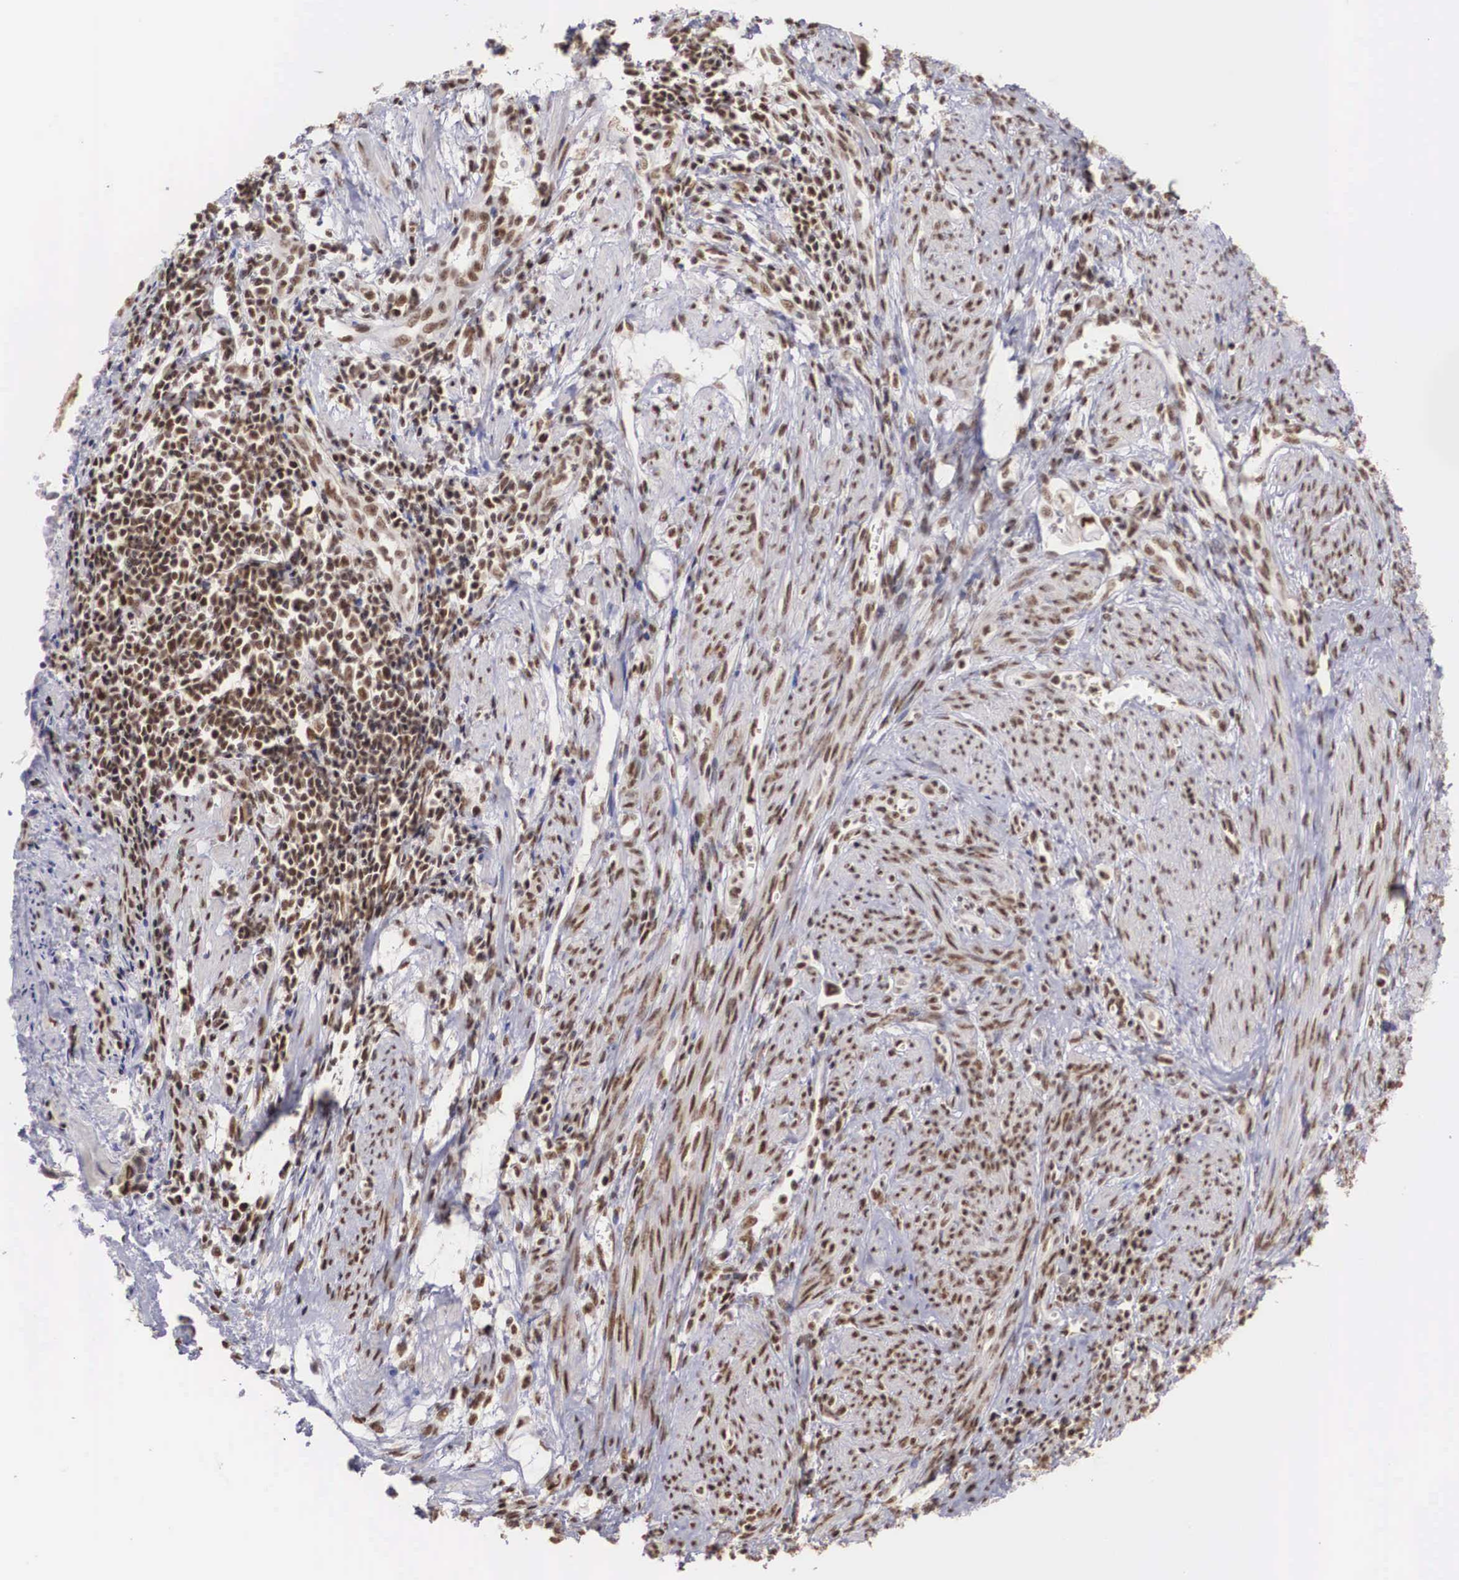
{"staining": {"intensity": "strong", "quantity": ">75%", "location": "nuclear"}, "tissue": "endometrial cancer", "cell_type": "Tumor cells", "image_type": "cancer", "snomed": [{"axis": "morphology", "description": "Adenocarcinoma, NOS"}, {"axis": "topography", "description": "Endometrium"}], "caption": "Approximately >75% of tumor cells in human endometrial cancer (adenocarcinoma) display strong nuclear protein staining as visualized by brown immunohistochemical staining.", "gene": "HTATSF1", "patient": {"sex": "female", "age": 75}}